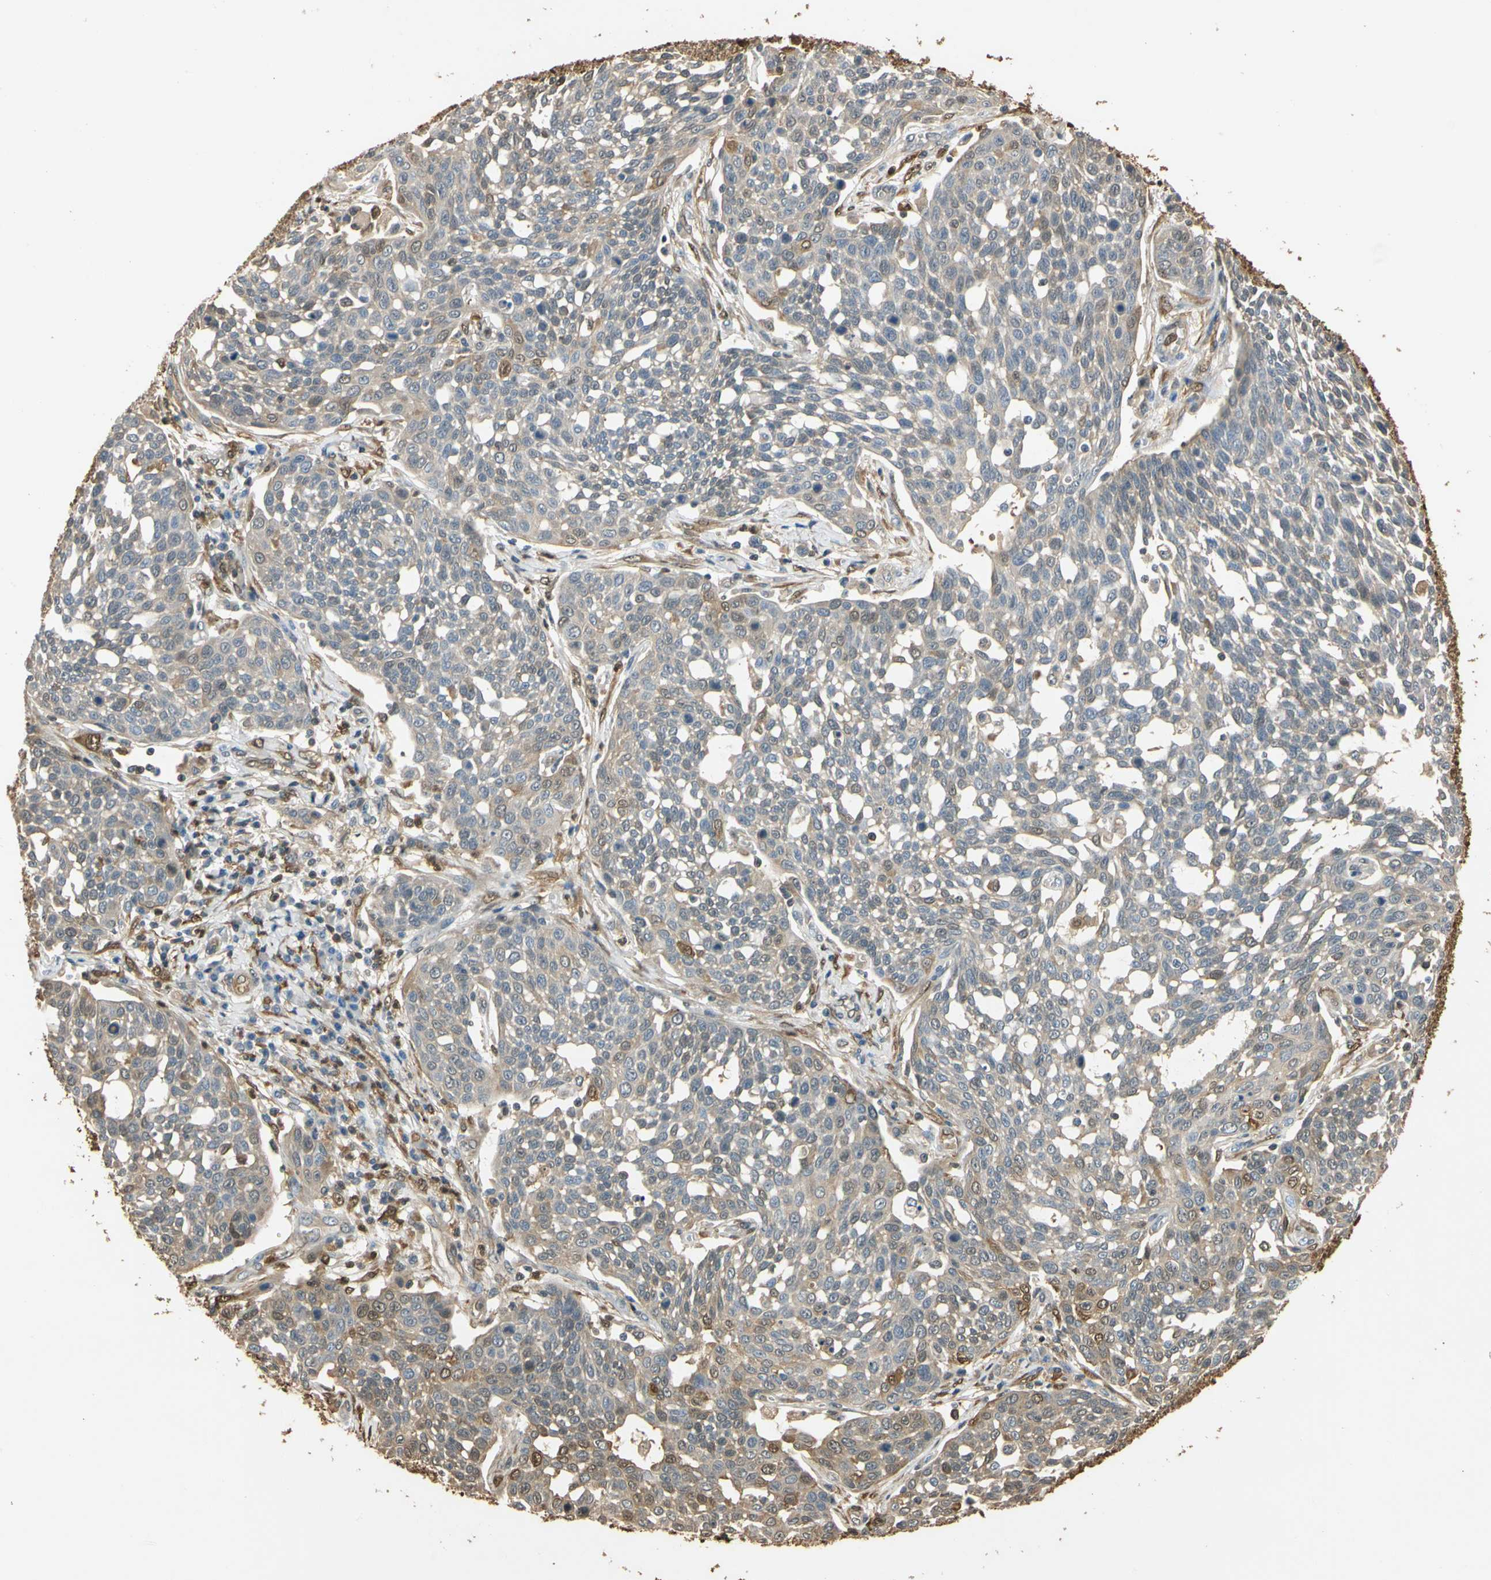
{"staining": {"intensity": "moderate", "quantity": "25%-75%", "location": "cytoplasmic/membranous,nuclear"}, "tissue": "cervical cancer", "cell_type": "Tumor cells", "image_type": "cancer", "snomed": [{"axis": "morphology", "description": "Squamous cell carcinoma, NOS"}, {"axis": "topography", "description": "Cervix"}], "caption": "The histopathology image demonstrates staining of cervical cancer (squamous cell carcinoma), revealing moderate cytoplasmic/membranous and nuclear protein staining (brown color) within tumor cells. (IHC, brightfield microscopy, high magnification).", "gene": "S100A6", "patient": {"sex": "female", "age": 34}}